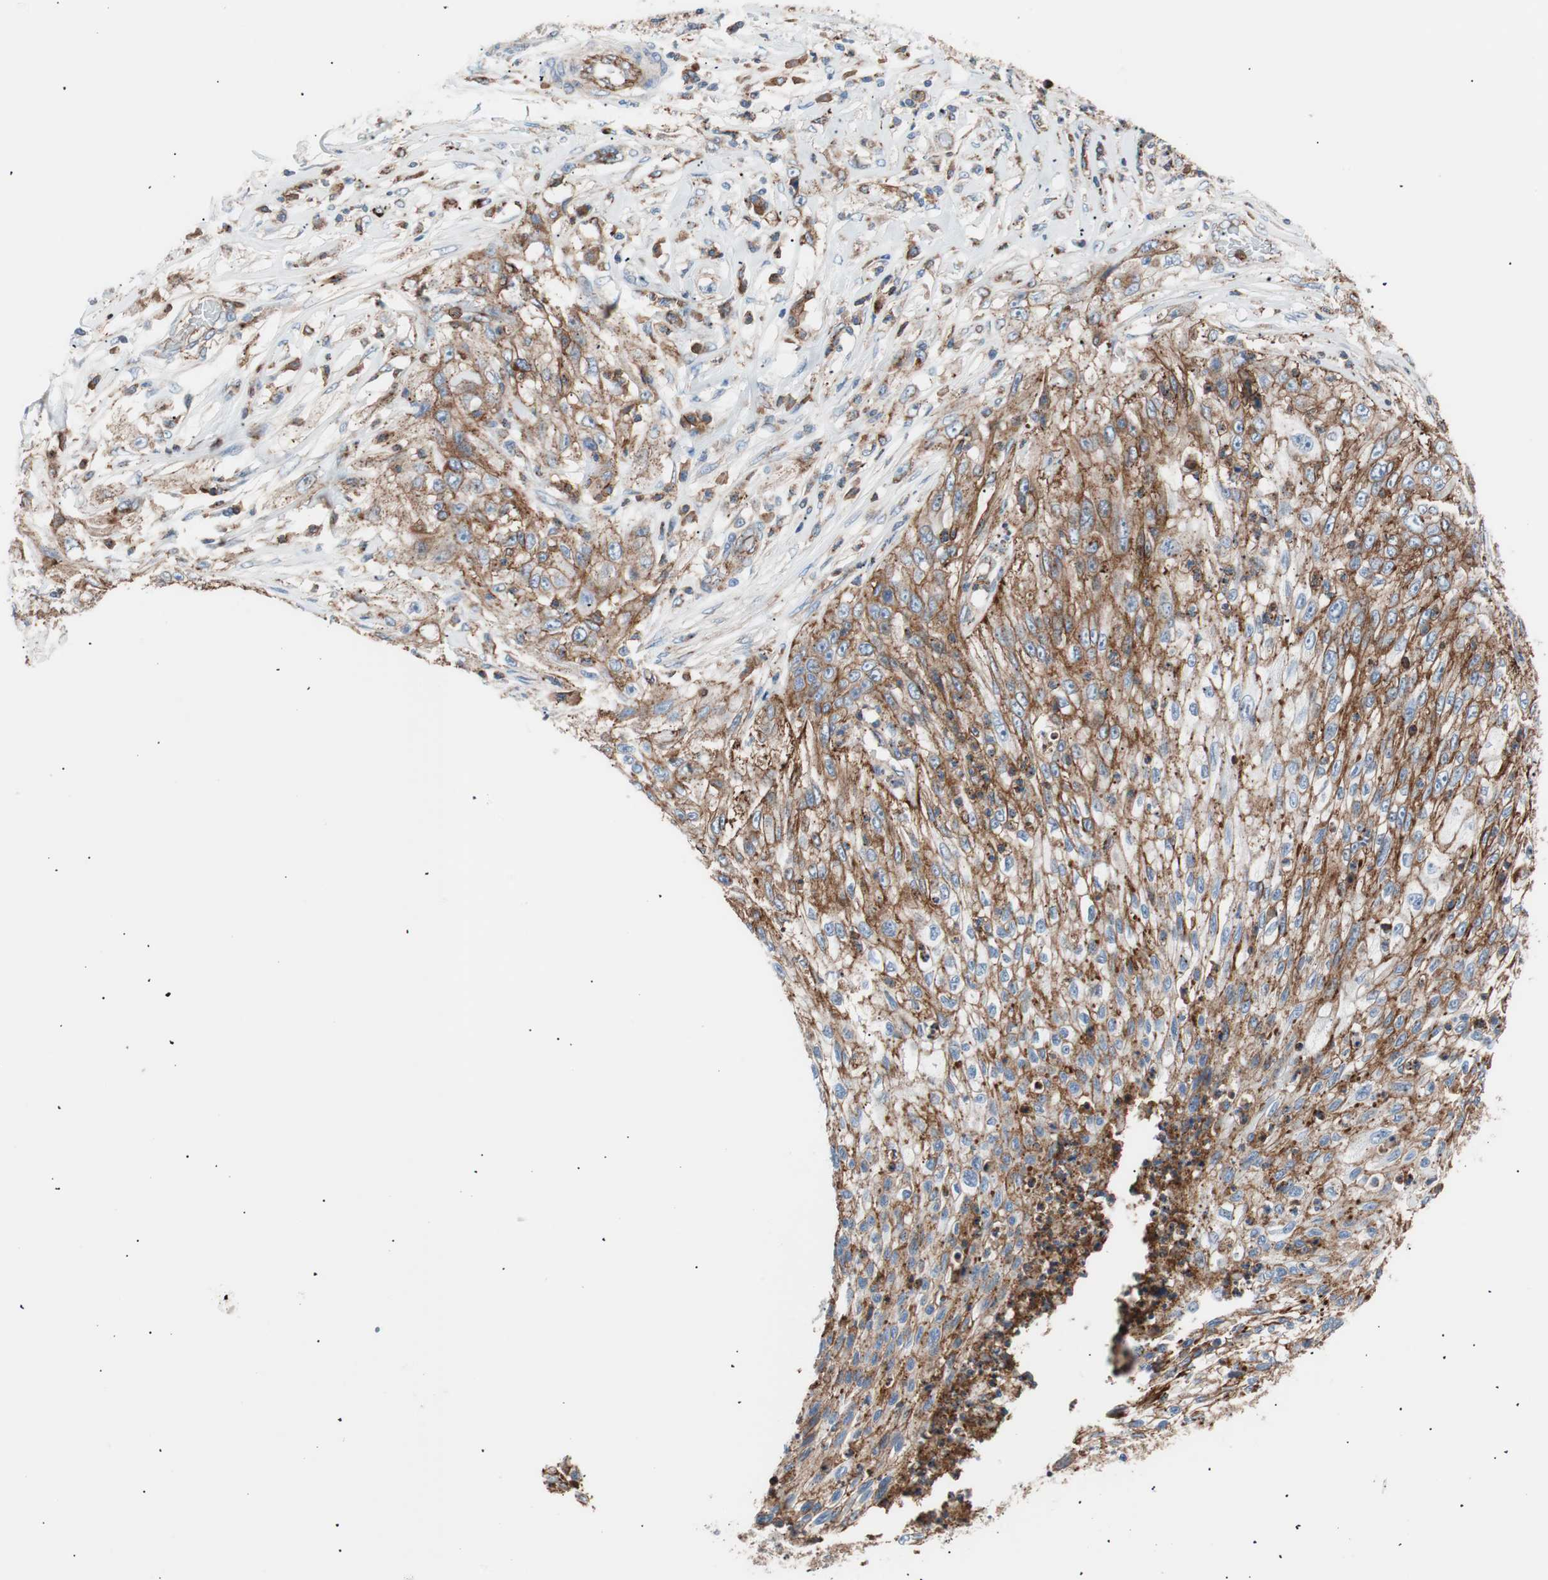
{"staining": {"intensity": "strong", "quantity": ">75%", "location": "cytoplasmic/membranous"}, "tissue": "lung cancer", "cell_type": "Tumor cells", "image_type": "cancer", "snomed": [{"axis": "morphology", "description": "Inflammation, NOS"}, {"axis": "morphology", "description": "Squamous cell carcinoma, NOS"}, {"axis": "topography", "description": "Lymph node"}, {"axis": "topography", "description": "Soft tissue"}, {"axis": "topography", "description": "Lung"}], "caption": "Immunohistochemical staining of lung cancer (squamous cell carcinoma) exhibits strong cytoplasmic/membranous protein expression in about >75% of tumor cells.", "gene": "FLOT2", "patient": {"sex": "male", "age": 66}}